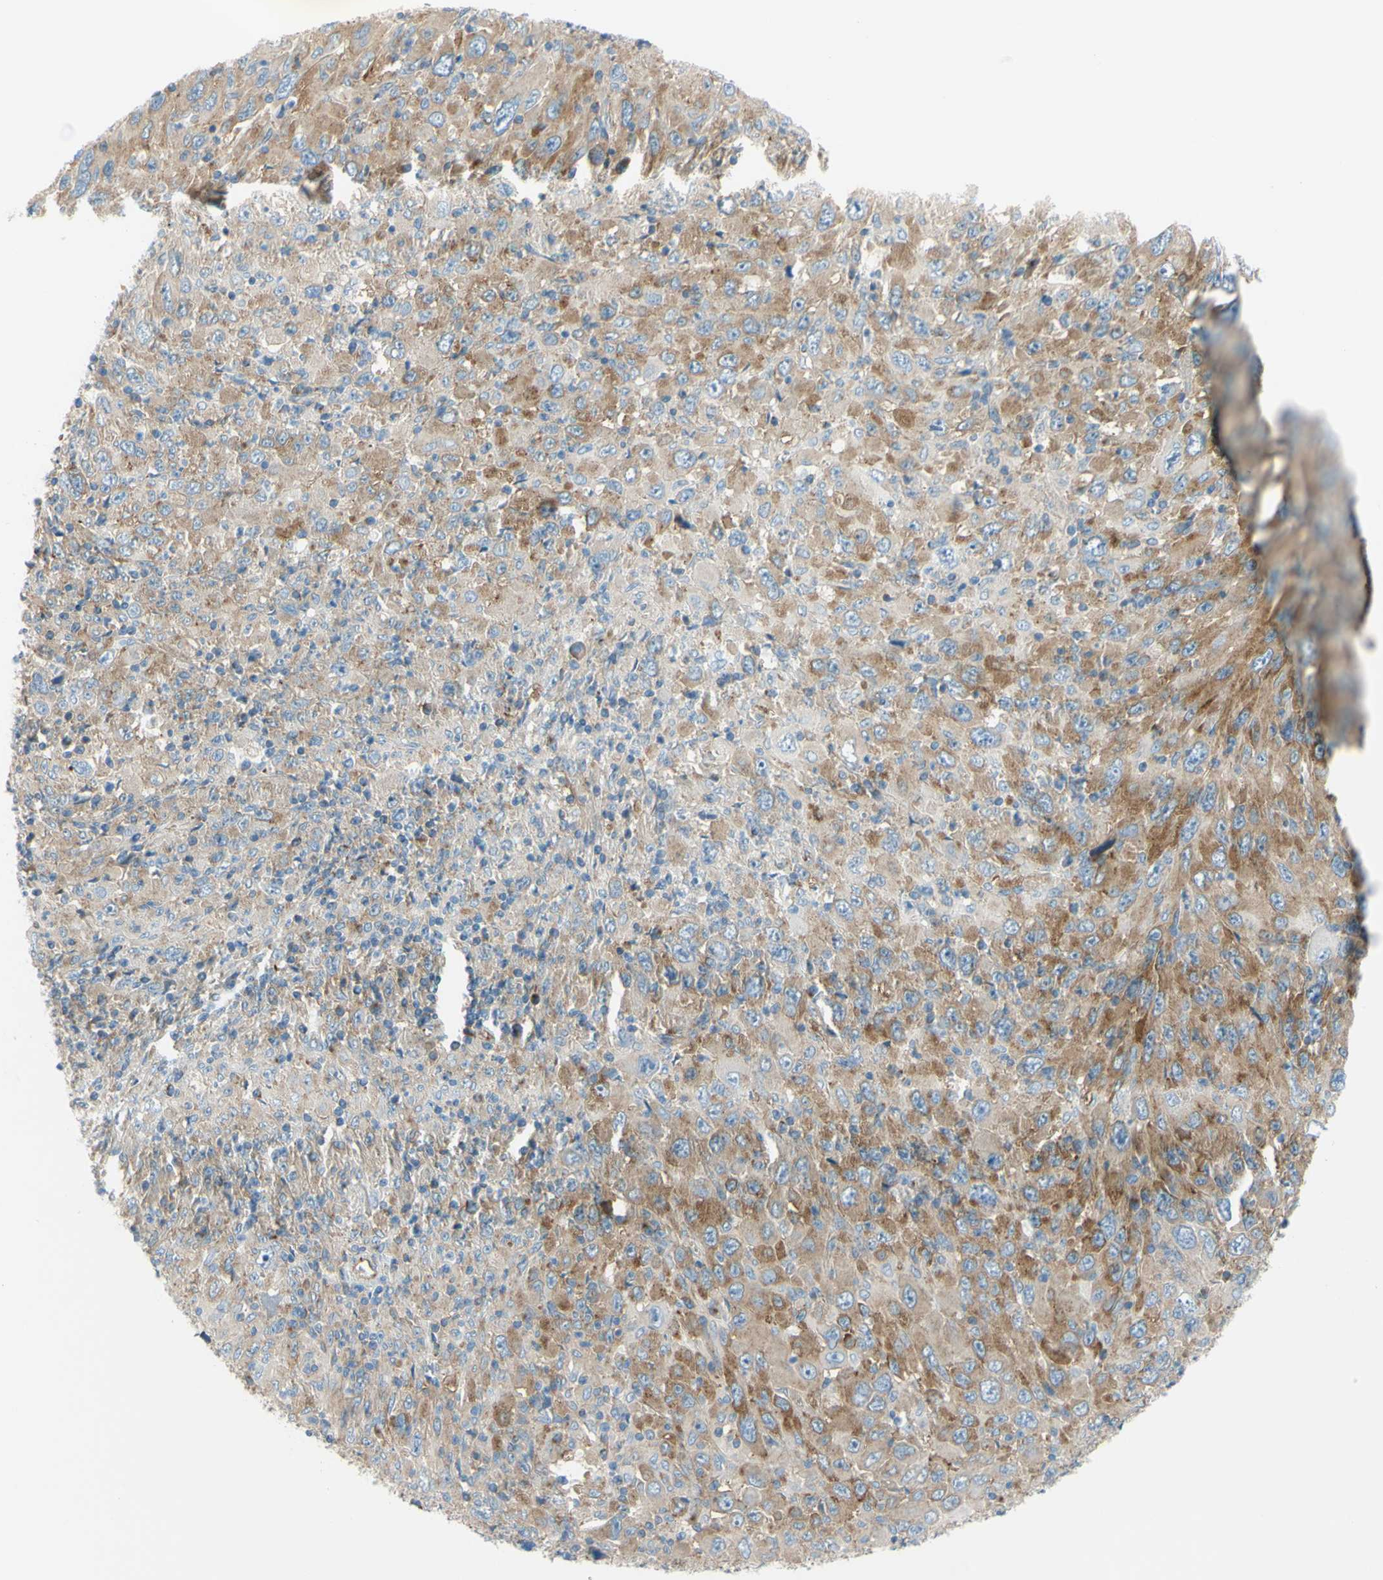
{"staining": {"intensity": "moderate", "quantity": ">75%", "location": "cytoplasmic/membranous"}, "tissue": "melanoma", "cell_type": "Tumor cells", "image_type": "cancer", "snomed": [{"axis": "morphology", "description": "Malignant melanoma, Metastatic site"}, {"axis": "topography", "description": "Skin"}], "caption": "Immunohistochemistry photomicrograph of melanoma stained for a protein (brown), which exhibits medium levels of moderate cytoplasmic/membranous expression in approximately >75% of tumor cells.", "gene": "FRMD4B", "patient": {"sex": "female", "age": 56}}